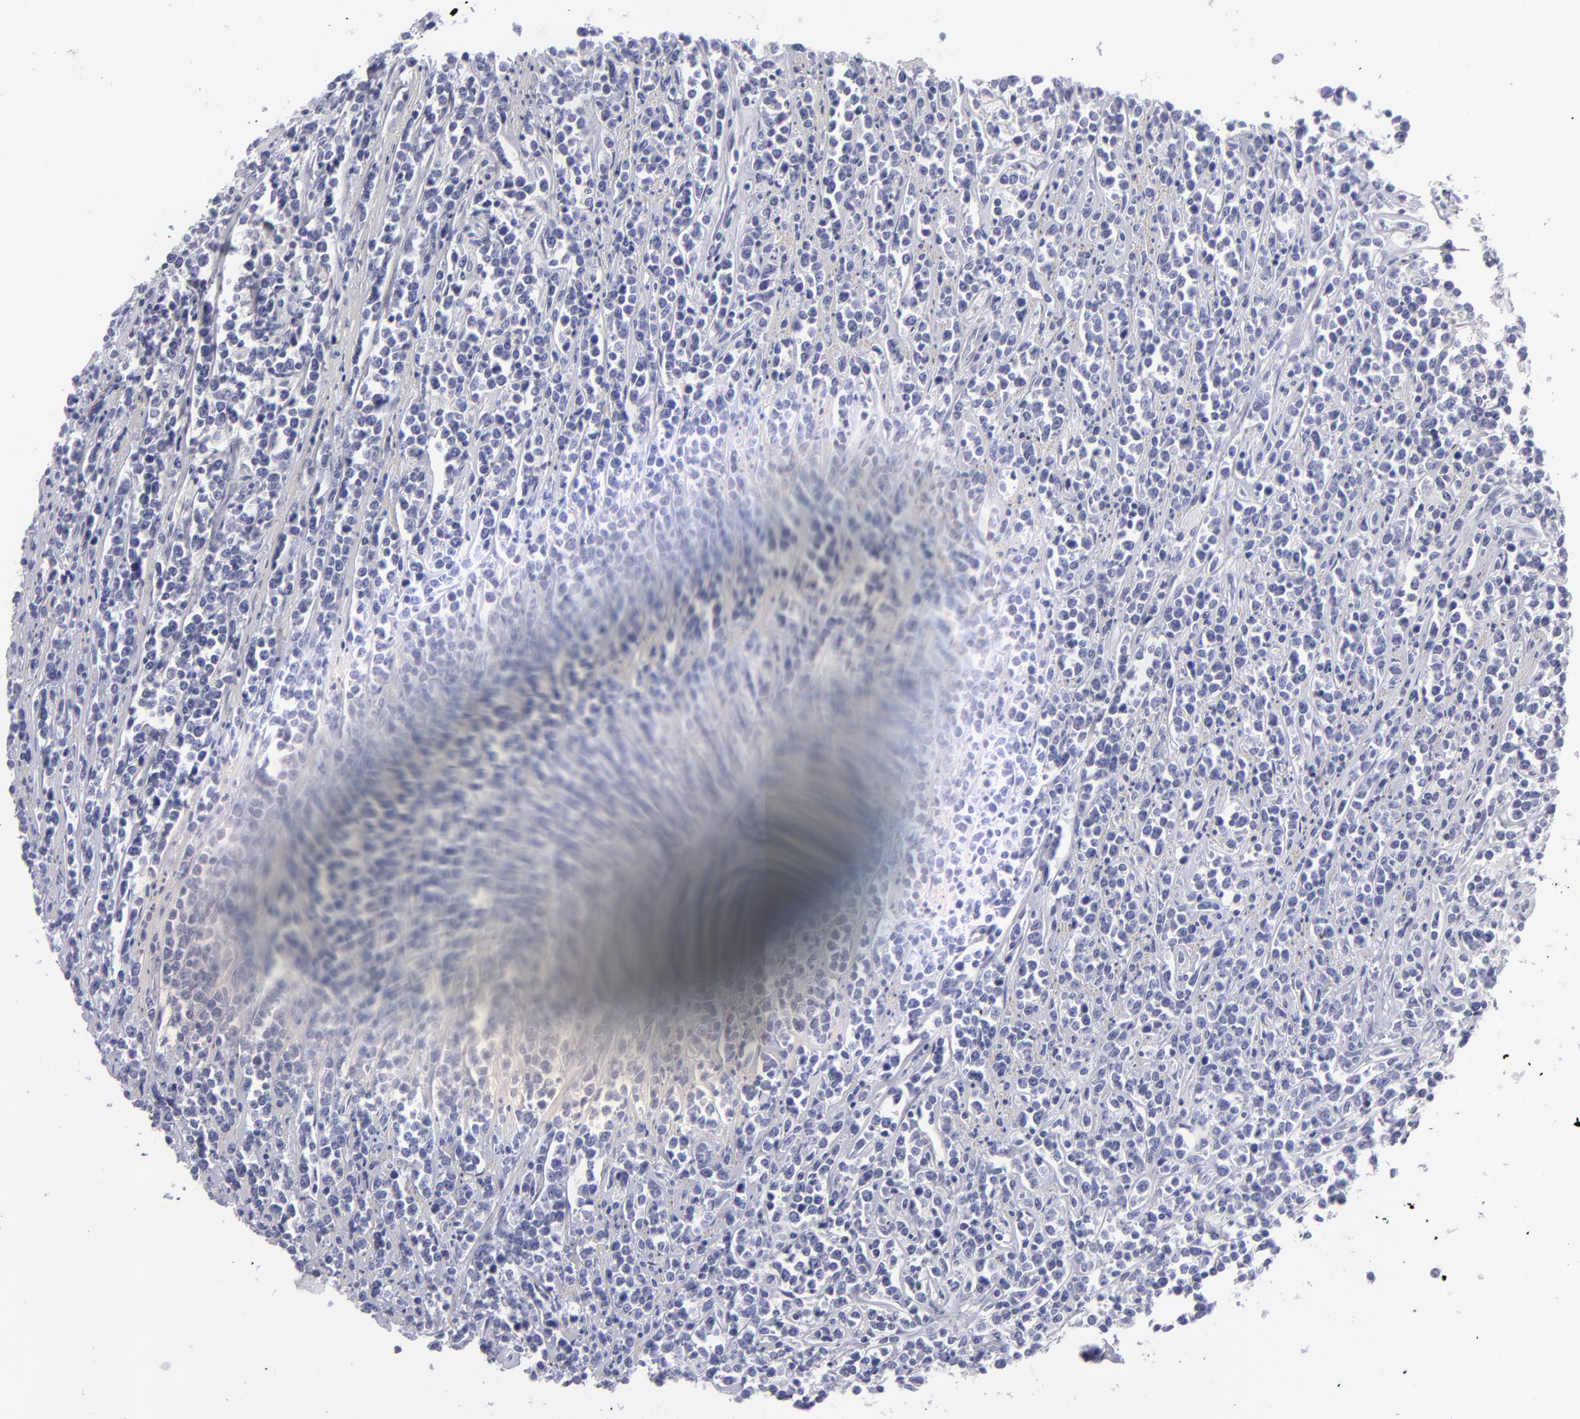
{"staining": {"intensity": "negative", "quantity": "none", "location": "none"}, "tissue": "lymphoma", "cell_type": "Tumor cells", "image_type": "cancer", "snomed": [{"axis": "morphology", "description": "Malignant lymphoma, non-Hodgkin's type, High grade"}, {"axis": "topography", "description": "Small intestine"}, {"axis": "topography", "description": "Colon"}], "caption": "Lymphoma was stained to show a protein in brown. There is no significant staining in tumor cells.", "gene": "MYH11", "patient": {"sex": "male", "age": 8}}